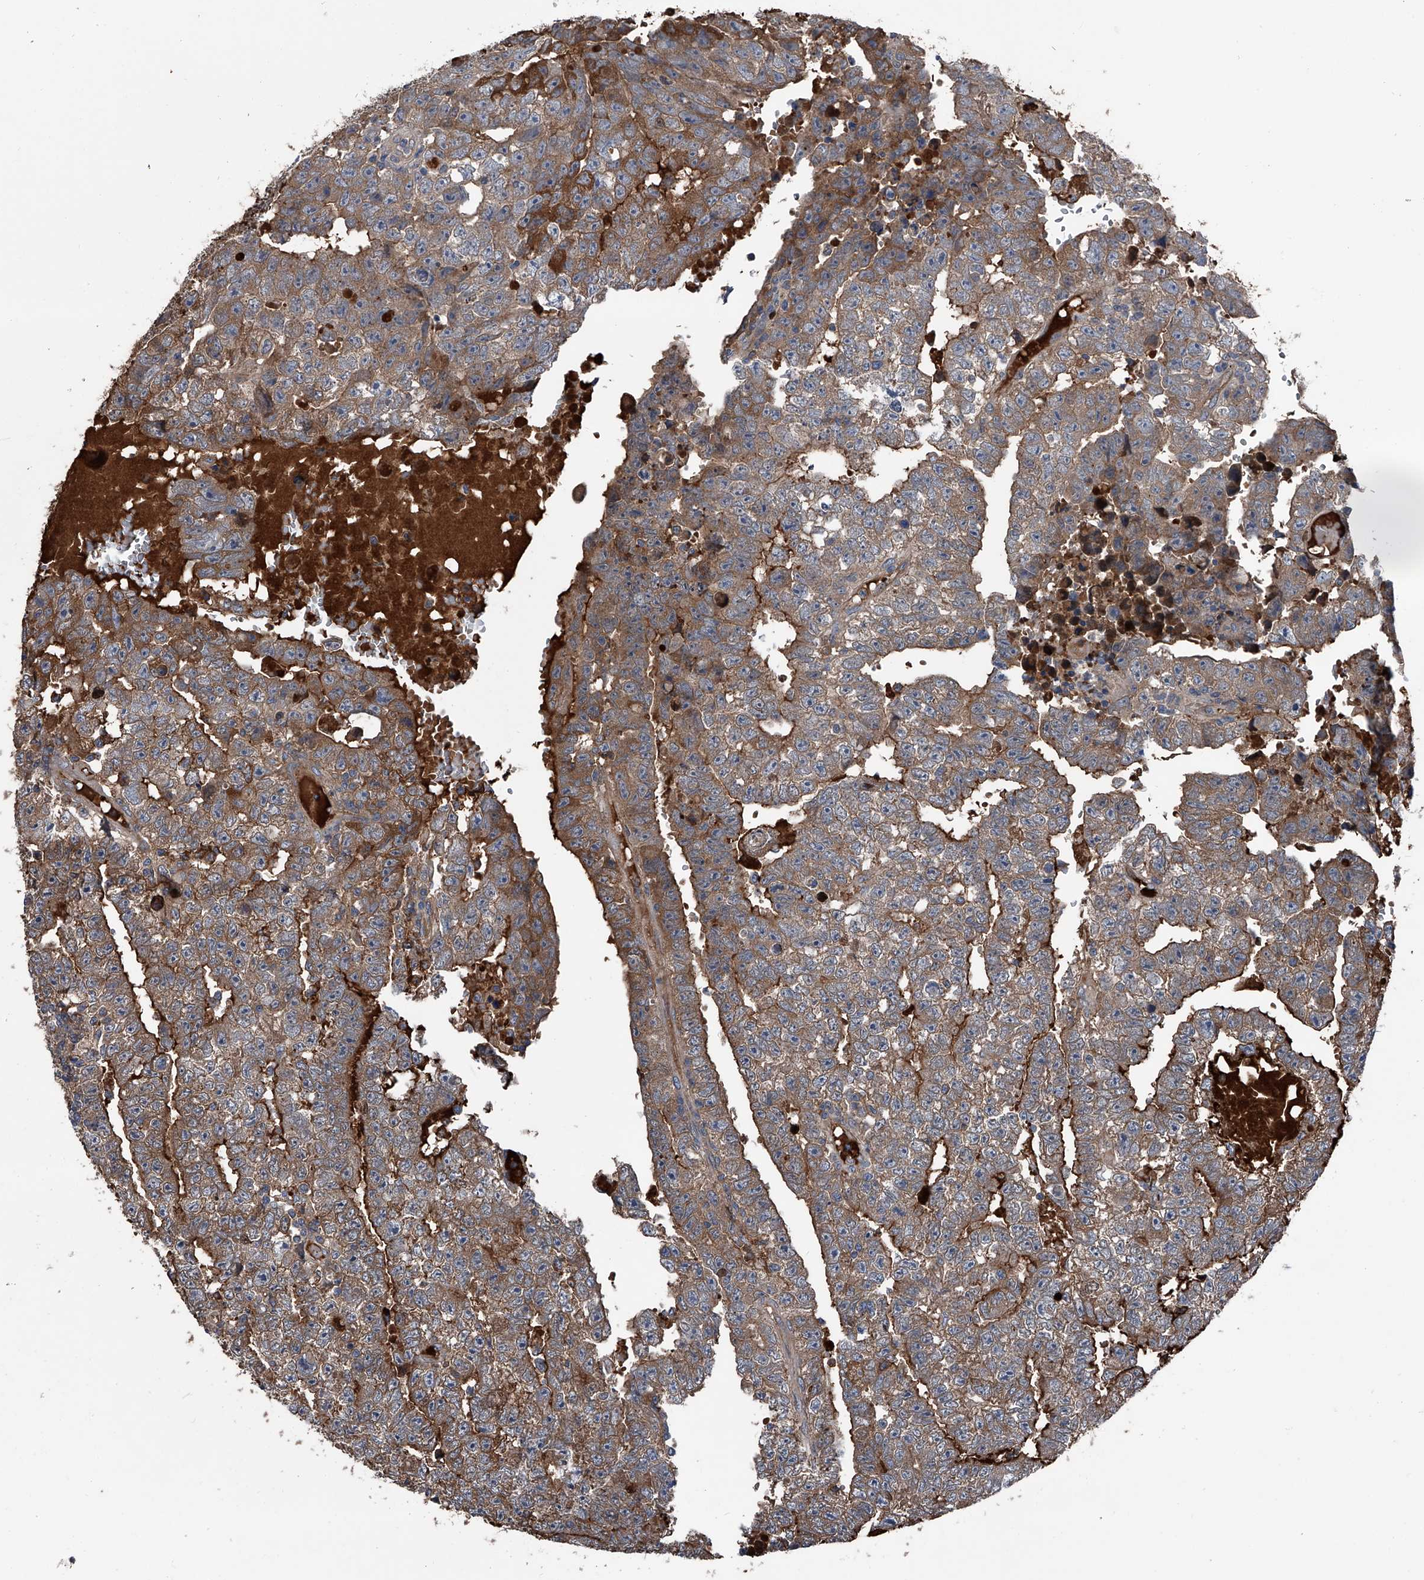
{"staining": {"intensity": "moderate", "quantity": ">75%", "location": "cytoplasmic/membranous"}, "tissue": "testis cancer", "cell_type": "Tumor cells", "image_type": "cancer", "snomed": [{"axis": "morphology", "description": "Carcinoma, Embryonal, NOS"}, {"axis": "topography", "description": "Testis"}], "caption": "High-magnification brightfield microscopy of testis cancer stained with DAB (brown) and counterstained with hematoxylin (blue). tumor cells exhibit moderate cytoplasmic/membranous positivity is appreciated in about>75% of cells. (DAB (3,3'-diaminobenzidine) IHC, brown staining for protein, blue staining for nuclei).", "gene": "KIF13A", "patient": {"sex": "male", "age": 25}}